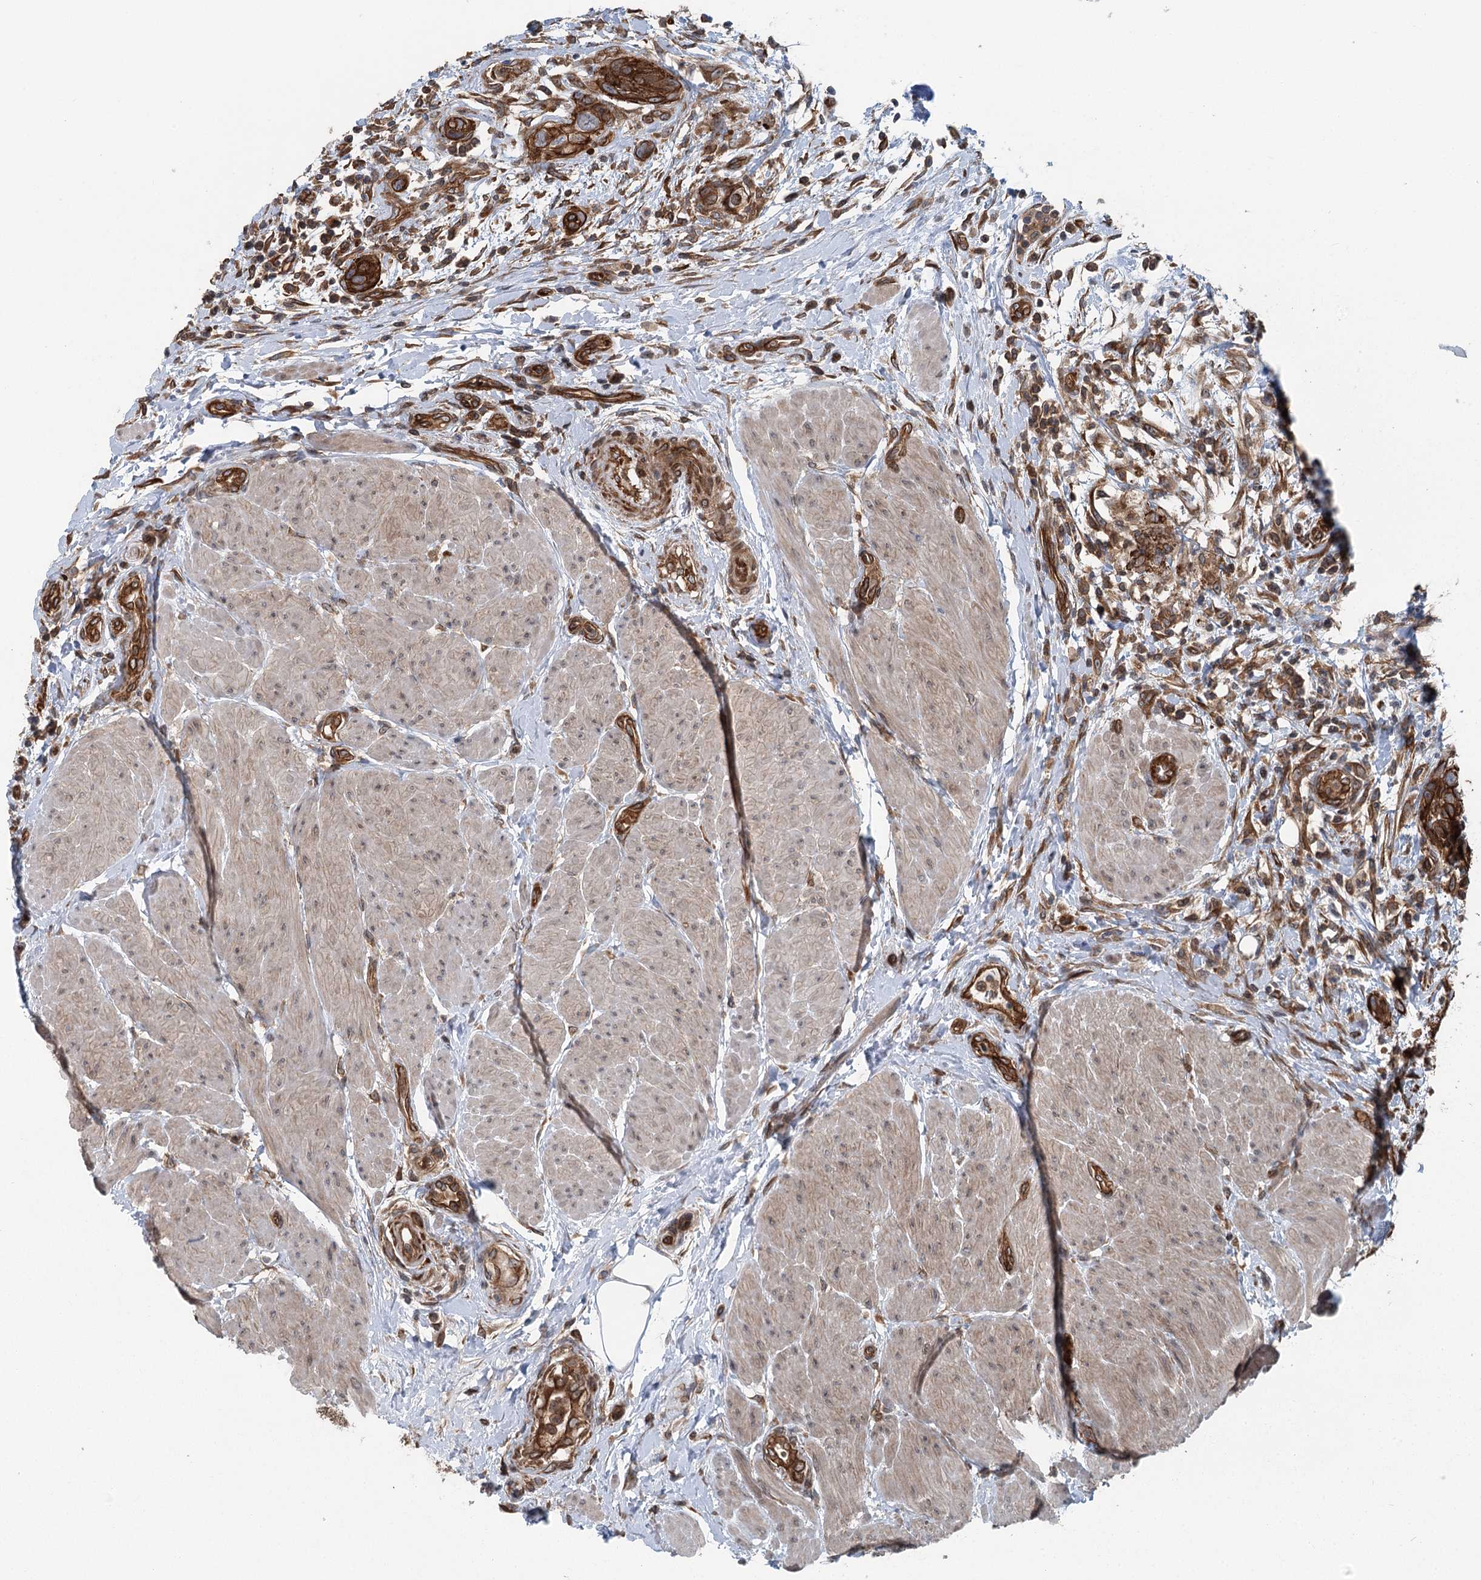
{"staining": {"intensity": "strong", "quantity": ">75%", "location": "cytoplasmic/membranous"}, "tissue": "urothelial cancer", "cell_type": "Tumor cells", "image_type": "cancer", "snomed": [{"axis": "morphology", "description": "Normal tissue, NOS"}, {"axis": "morphology", "description": "Urothelial carcinoma, NOS"}, {"axis": "topography", "description": "Urinary bladder"}, {"axis": "topography", "description": "Peripheral nerve tissue"}], "caption": "Transitional cell carcinoma was stained to show a protein in brown. There is high levels of strong cytoplasmic/membranous positivity in approximately >75% of tumor cells.", "gene": "IQSEC1", "patient": {"sex": "male", "age": 35}}